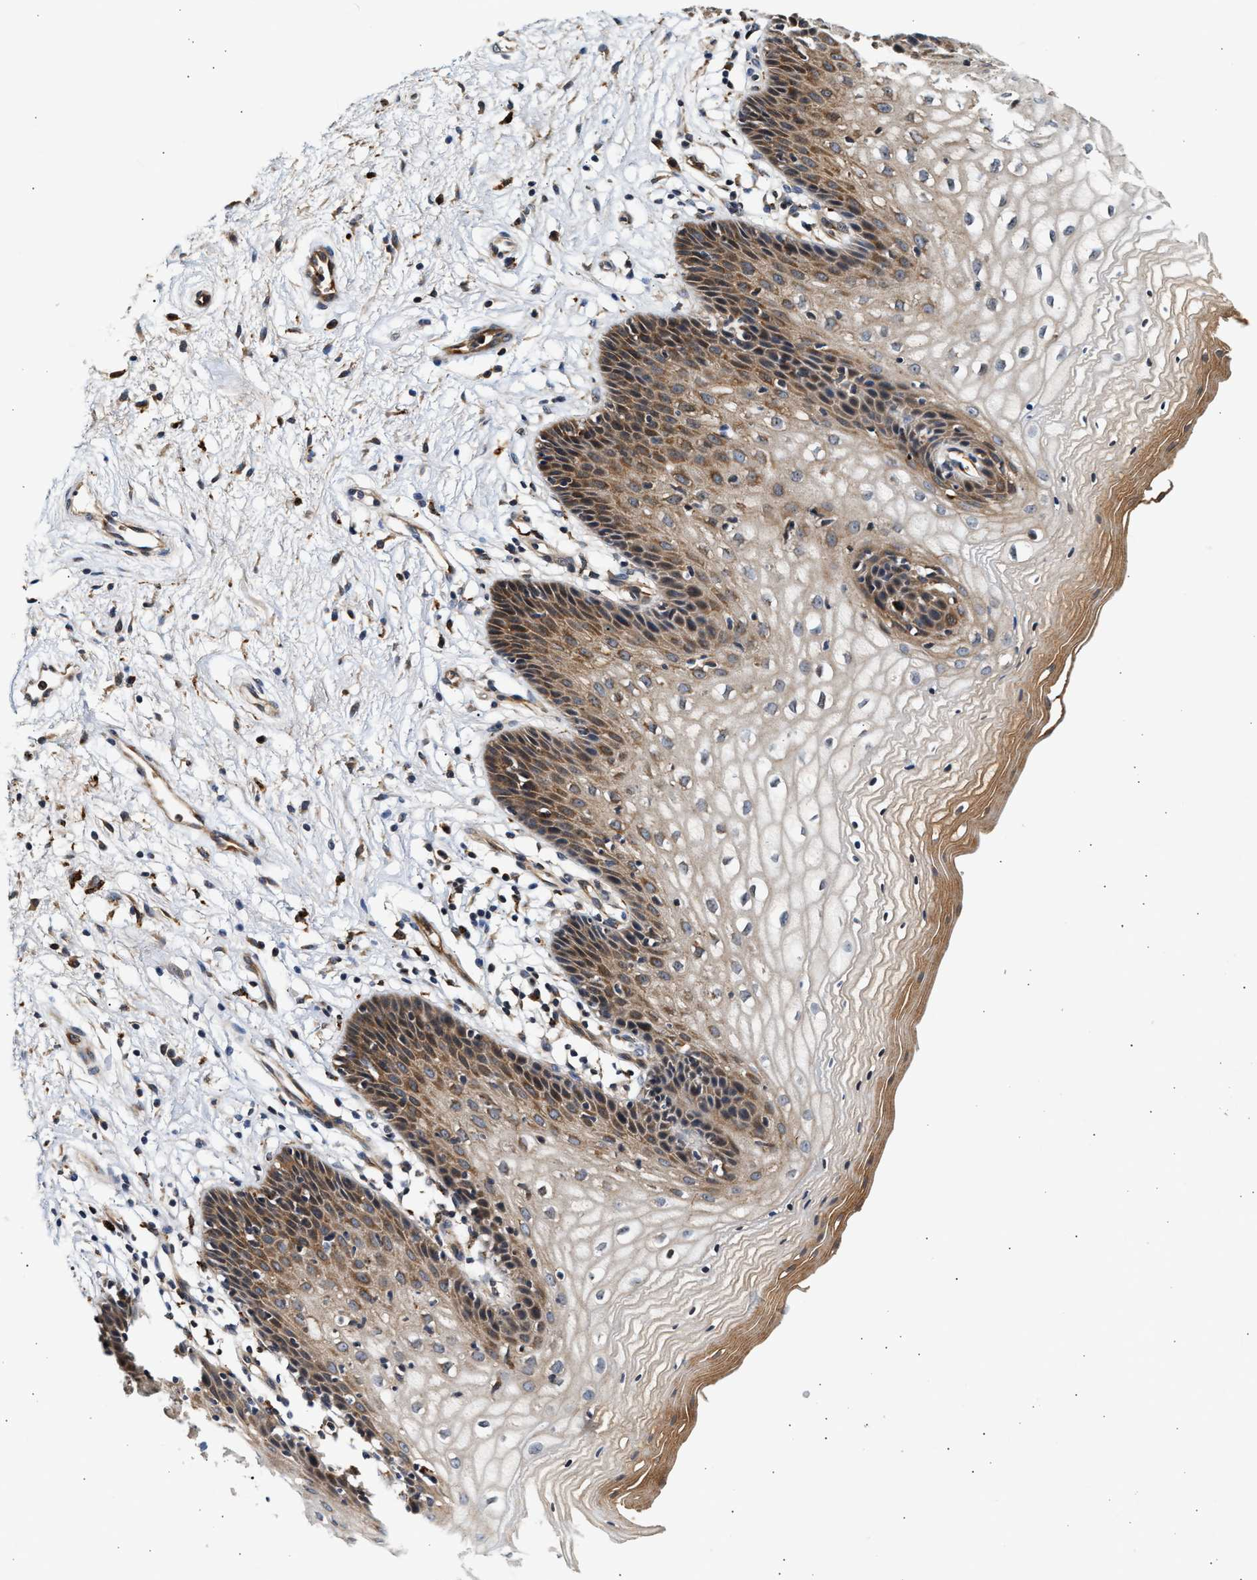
{"staining": {"intensity": "moderate", "quantity": ">75%", "location": "cytoplasmic/membranous,nuclear"}, "tissue": "vagina", "cell_type": "Squamous epithelial cells", "image_type": "normal", "snomed": [{"axis": "morphology", "description": "Normal tissue, NOS"}, {"axis": "topography", "description": "Vagina"}], "caption": "High-power microscopy captured an IHC image of benign vagina, revealing moderate cytoplasmic/membranous,nuclear staining in about >75% of squamous epithelial cells. (DAB (3,3'-diaminobenzidine) = brown stain, brightfield microscopy at high magnification).", "gene": "PLD3", "patient": {"sex": "female", "age": 34}}